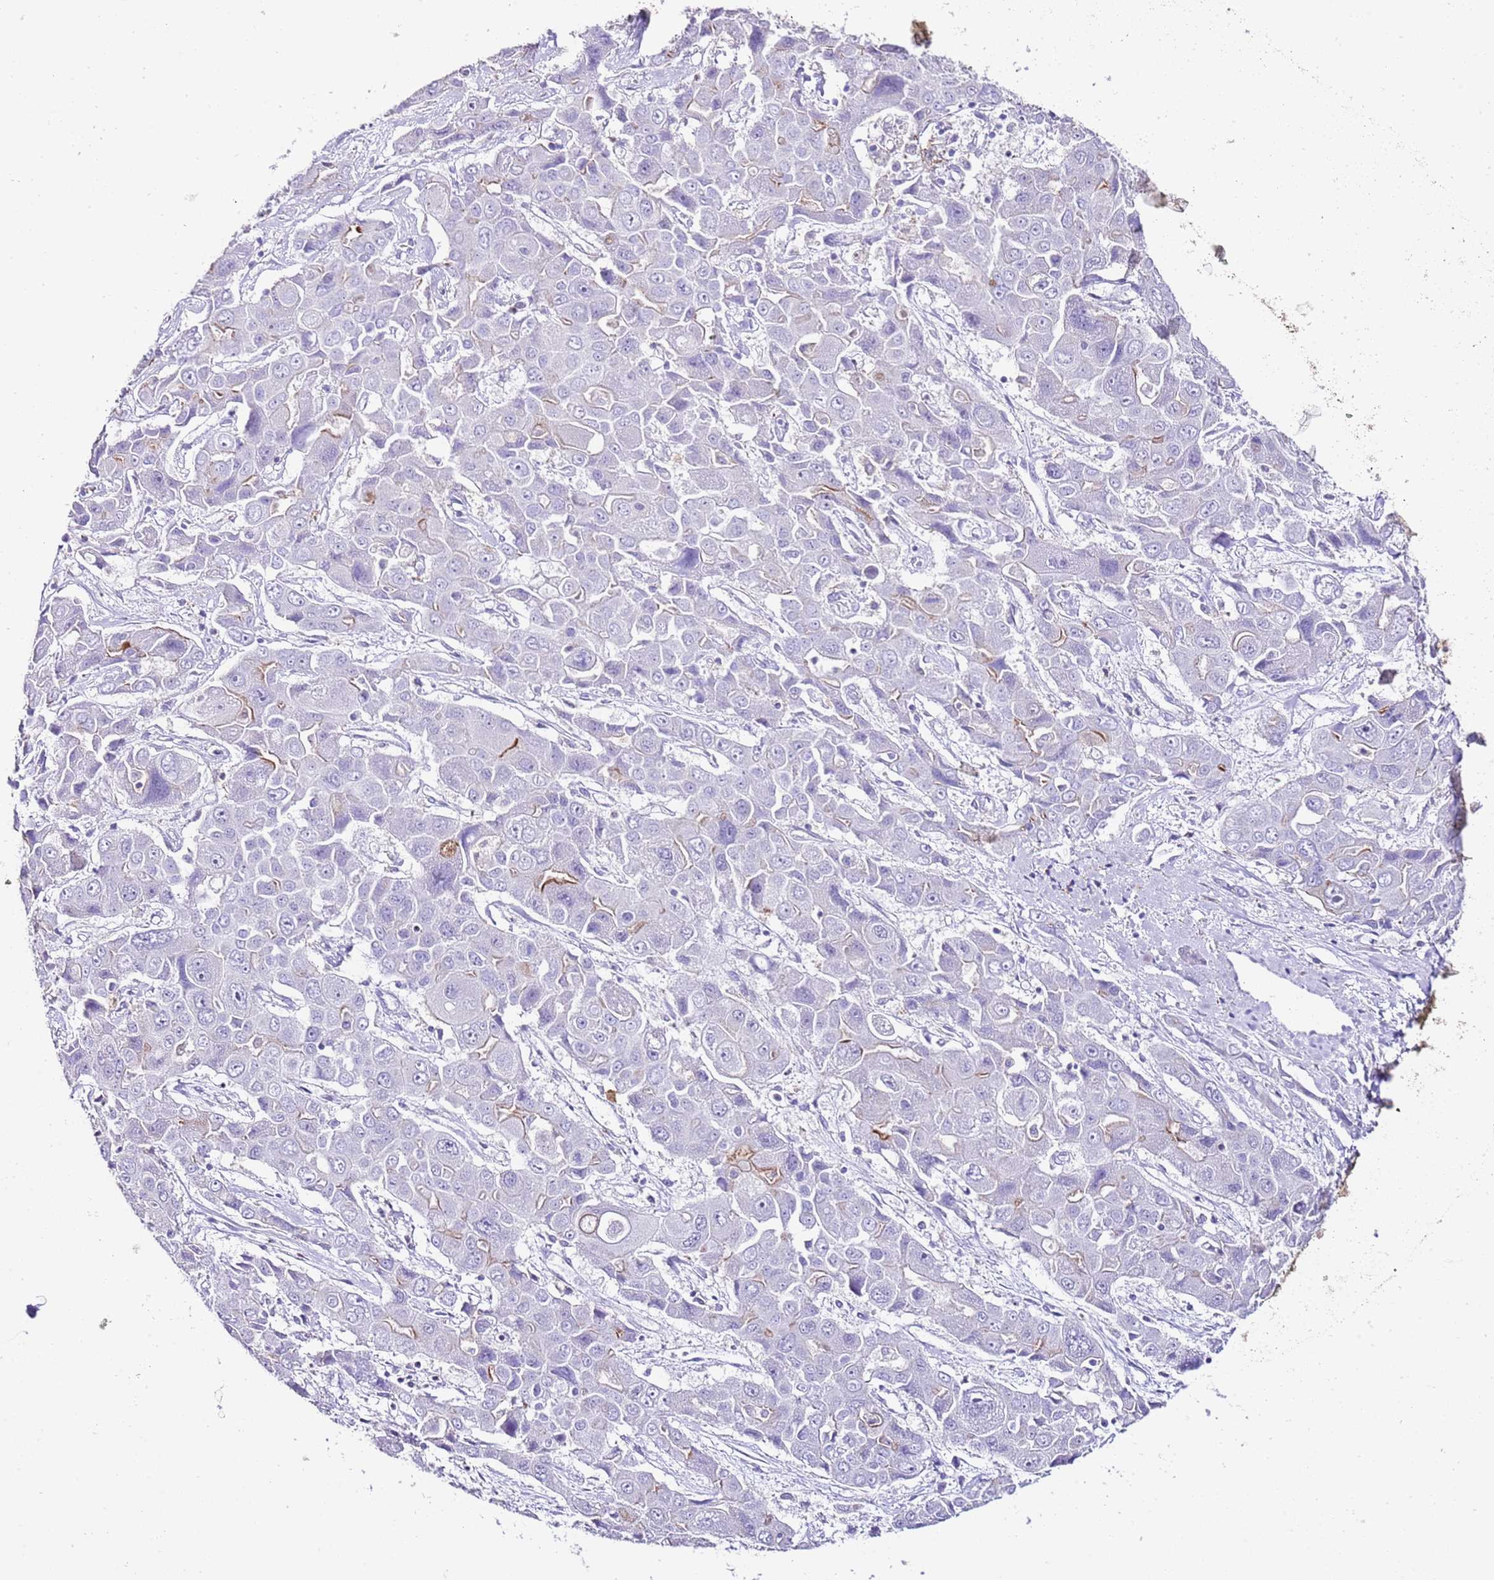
{"staining": {"intensity": "moderate", "quantity": "<25%", "location": "cytoplasmic/membranous"}, "tissue": "liver cancer", "cell_type": "Tumor cells", "image_type": "cancer", "snomed": [{"axis": "morphology", "description": "Cholangiocarcinoma"}, {"axis": "topography", "description": "Liver"}], "caption": "Immunohistochemistry micrograph of neoplastic tissue: human cholangiocarcinoma (liver) stained using IHC exhibits low levels of moderate protein expression localized specifically in the cytoplasmic/membranous of tumor cells, appearing as a cytoplasmic/membranous brown color.", "gene": "ALDH3A1", "patient": {"sex": "male", "age": 67}}